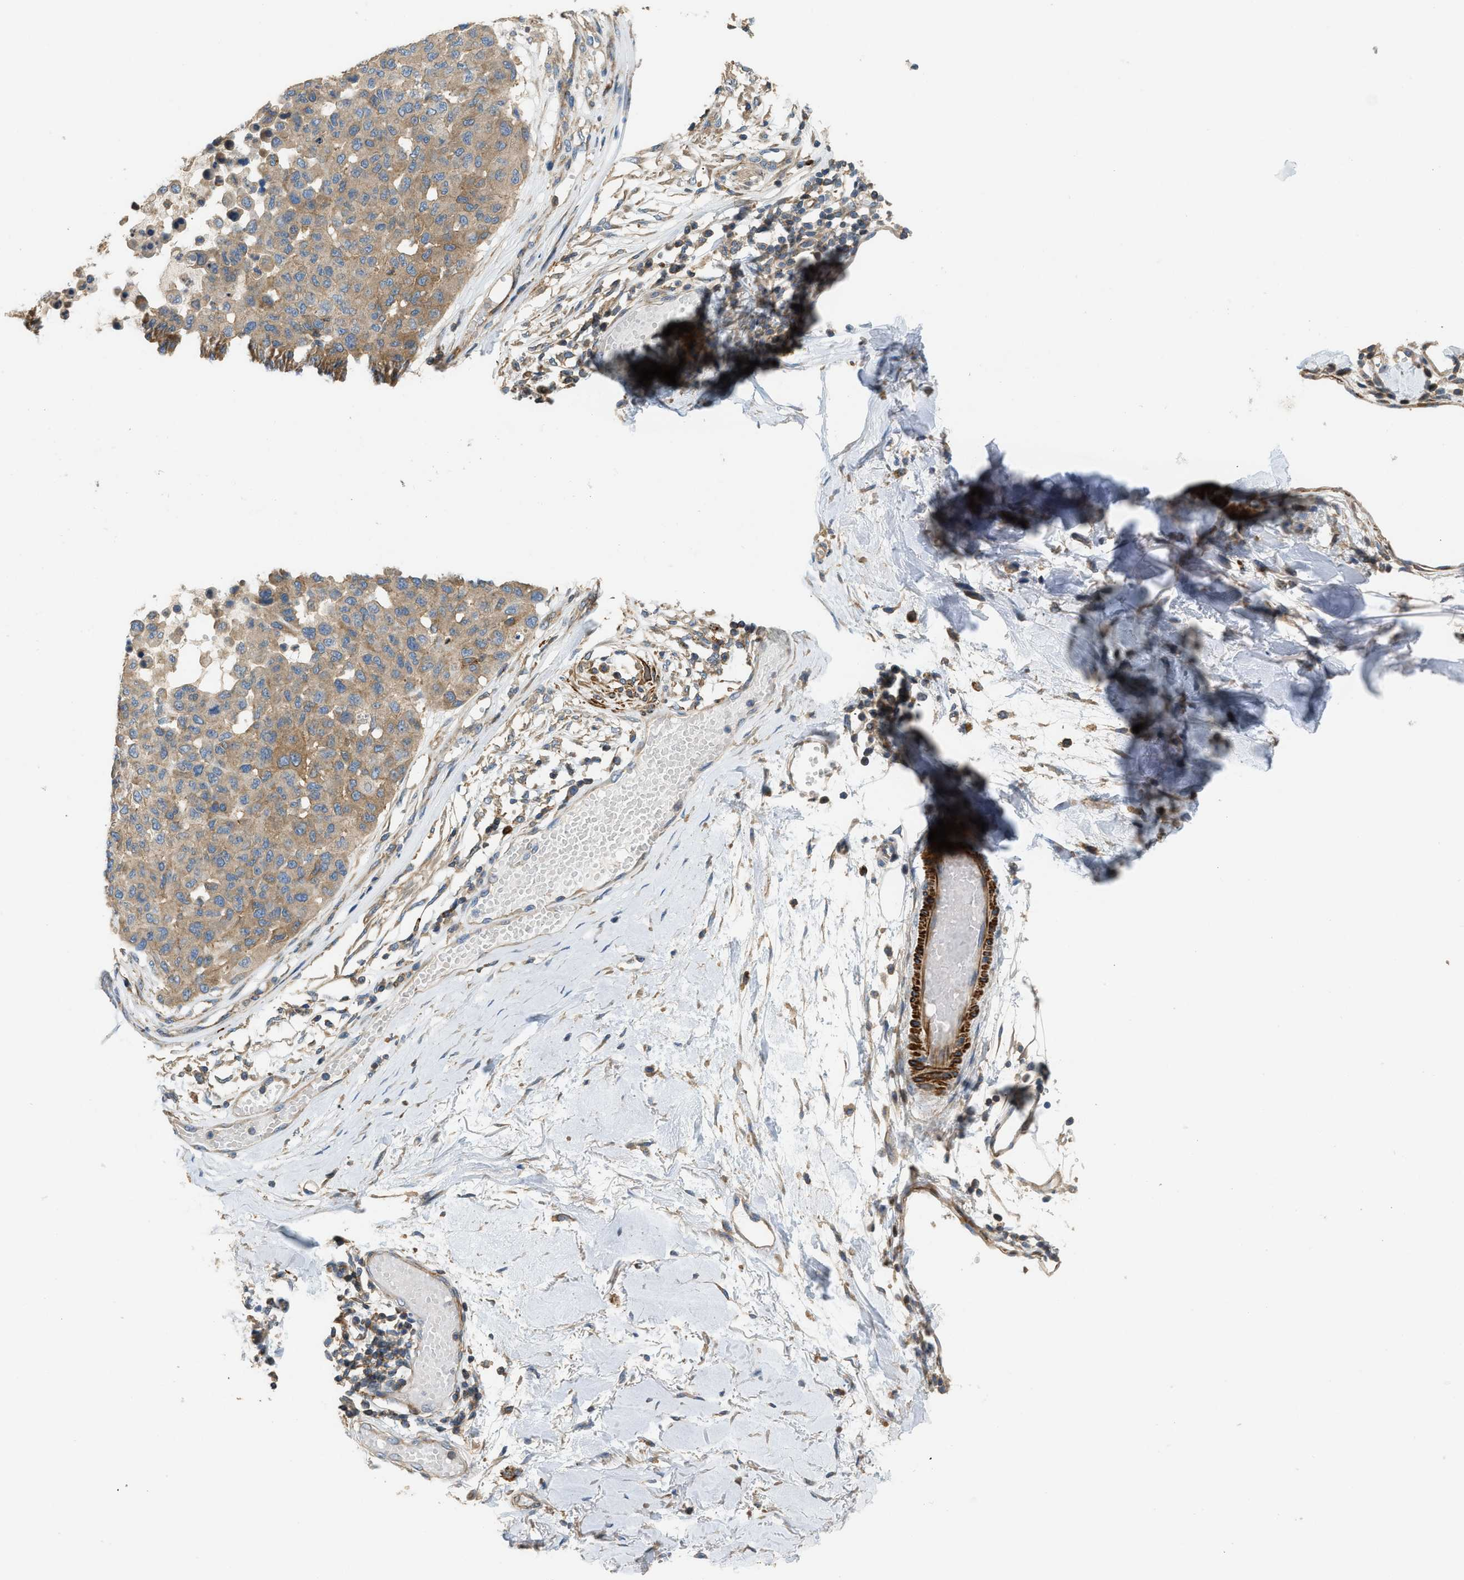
{"staining": {"intensity": "moderate", "quantity": ">75%", "location": "cytoplasmic/membranous"}, "tissue": "melanoma", "cell_type": "Tumor cells", "image_type": "cancer", "snomed": [{"axis": "morphology", "description": "Normal tissue, NOS"}, {"axis": "morphology", "description": "Malignant melanoma, NOS"}, {"axis": "topography", "description": "Skin"}], "caption": "Tumor cells exhibit moderate cytoplasmic/membranous staining in about >75% of cells in malignant melanoma.", "gene": "BTN3A2", "patient": {"sex": "male", "age": 62}}